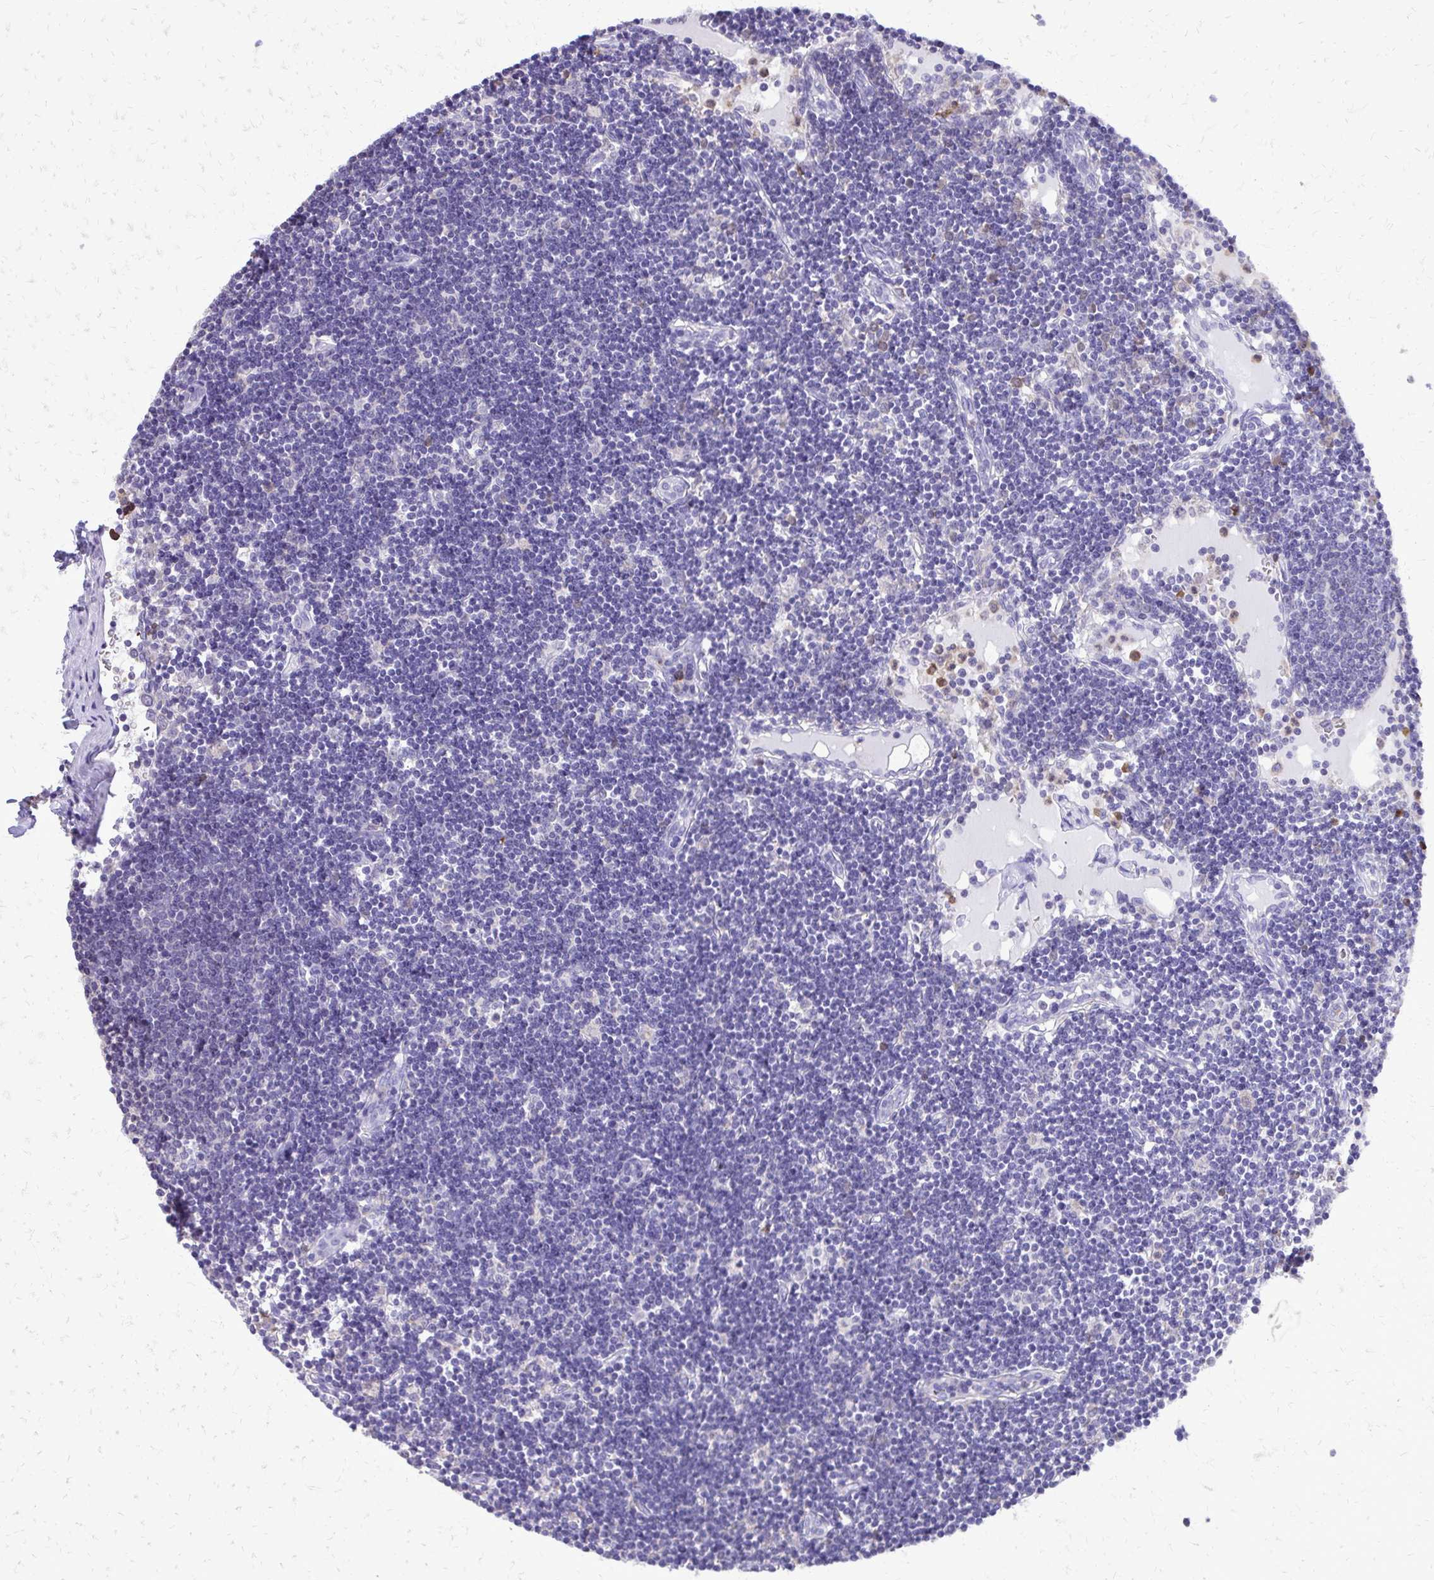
{"staining": {"intensity": "negative", "quantity": "none", "location": "none"}, "tissue": "lymph node", "cell_type": "Germinal center cells", "image_type": "normal", "snomed": [{"axis": "morphology", "description": "Normal tissue, NOS"}, {"axis": "topography", "description": "Lymph node"}], "caption": "Immunohistochemical staining of benign human lymph node displays no significant staining in germinal center cells. Brightfield microscopy of immunohistochemistry (IHC) stained with DAB (3,3'-diaminobenzidine) (brown) and hematoxylin (blue), captured at high magnification.", "gene": "CAT", "patient": {"sex": "female", "age": 65}}